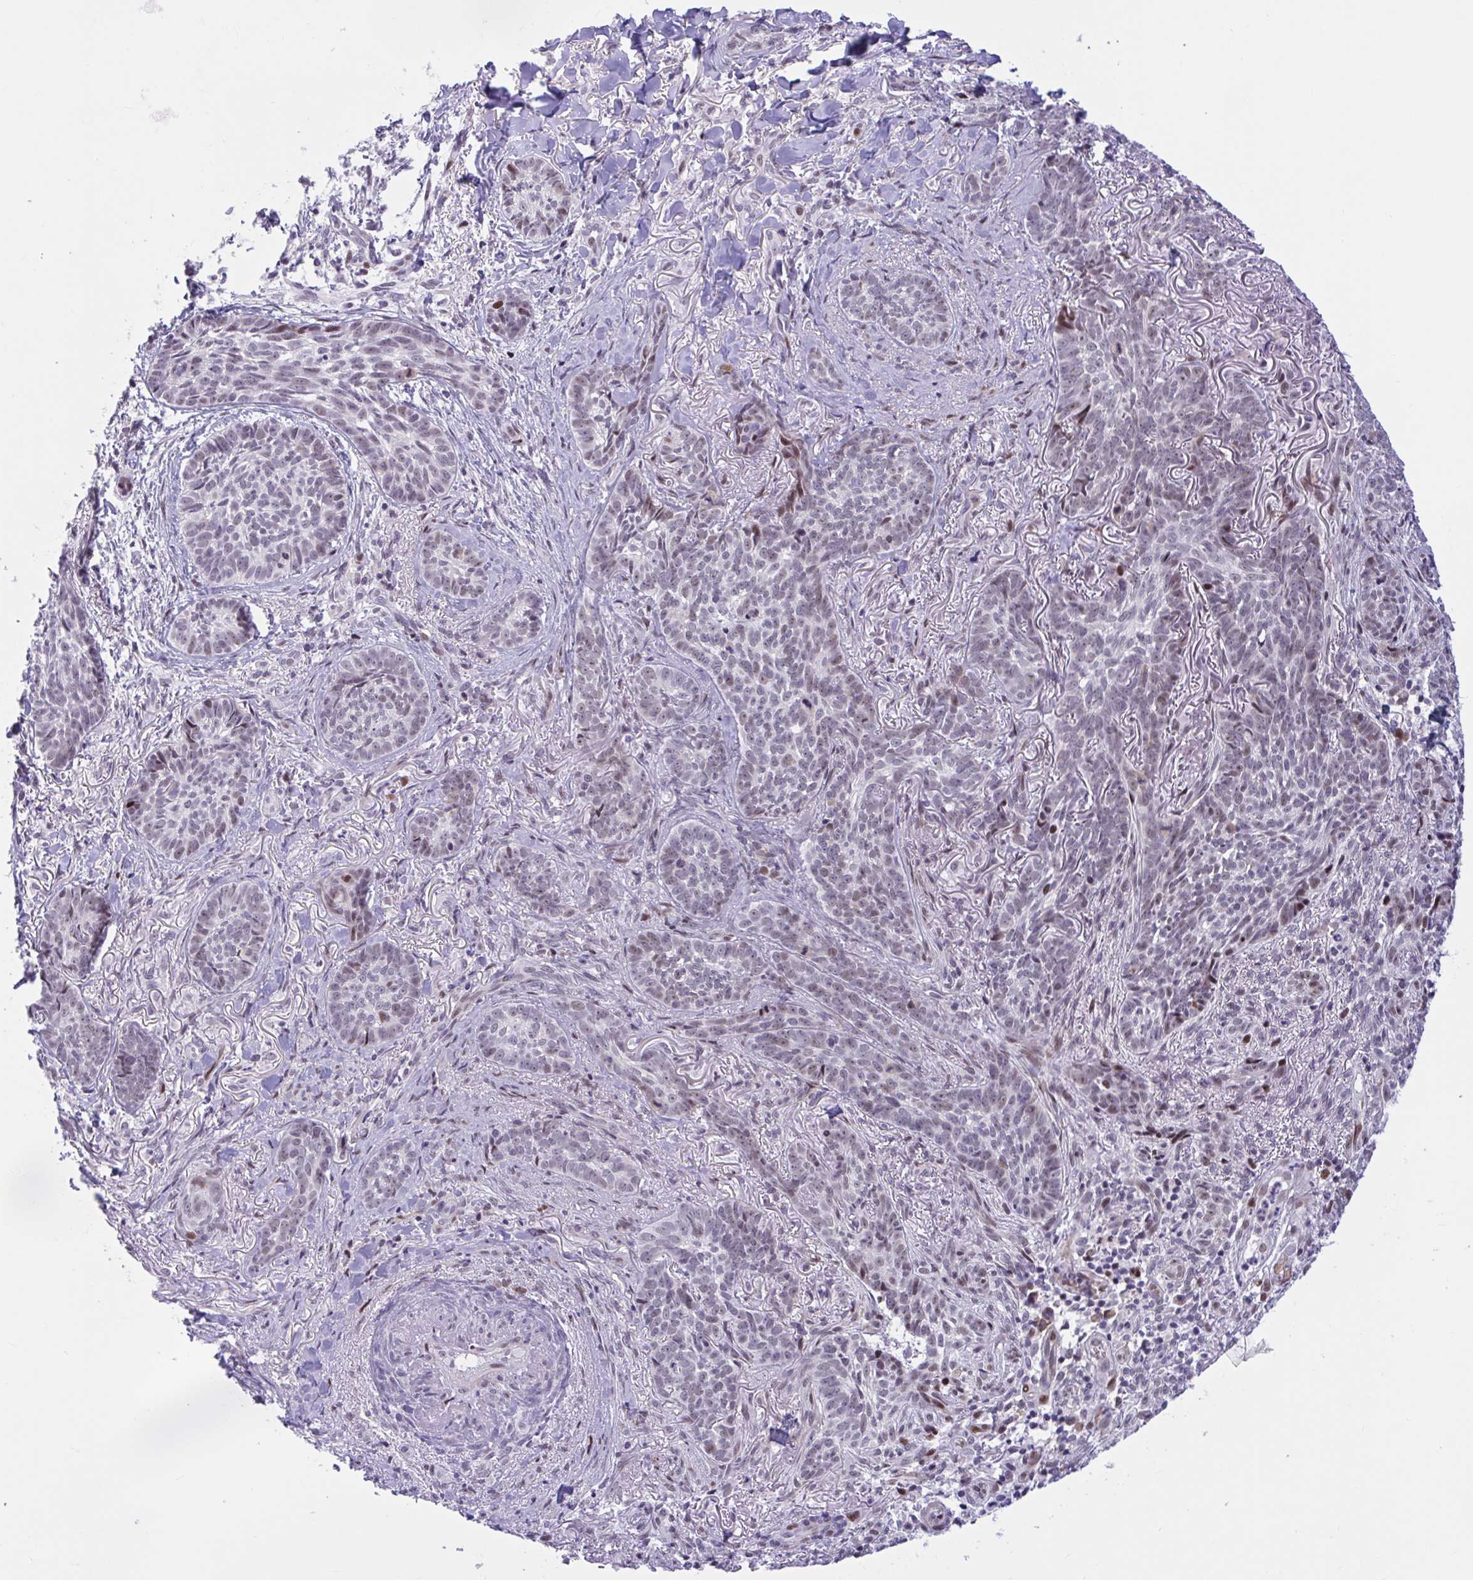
{"staining": {"intensity": "moderate", "quantity": "<25%", "location": "nuclear"}, "tissue": "skin cancer", "cell_type": "Tumor cells", "image_type": "cancer", "snomed": [{"axis": "morphology", "description": "Basal cell carcinoma"}, {"axis": "topography", "description": "Skin"}, {"axis": "topography", "description": "Skin of face"}], "caption": "This is a histology image of immunohistochemistry staining of skin cancer (basal cell carcinoma), which shows moderate expression in the nuclear of tumor cells.", "gene": "RBL1", "patient": {"sex": "male", "age": 88}}